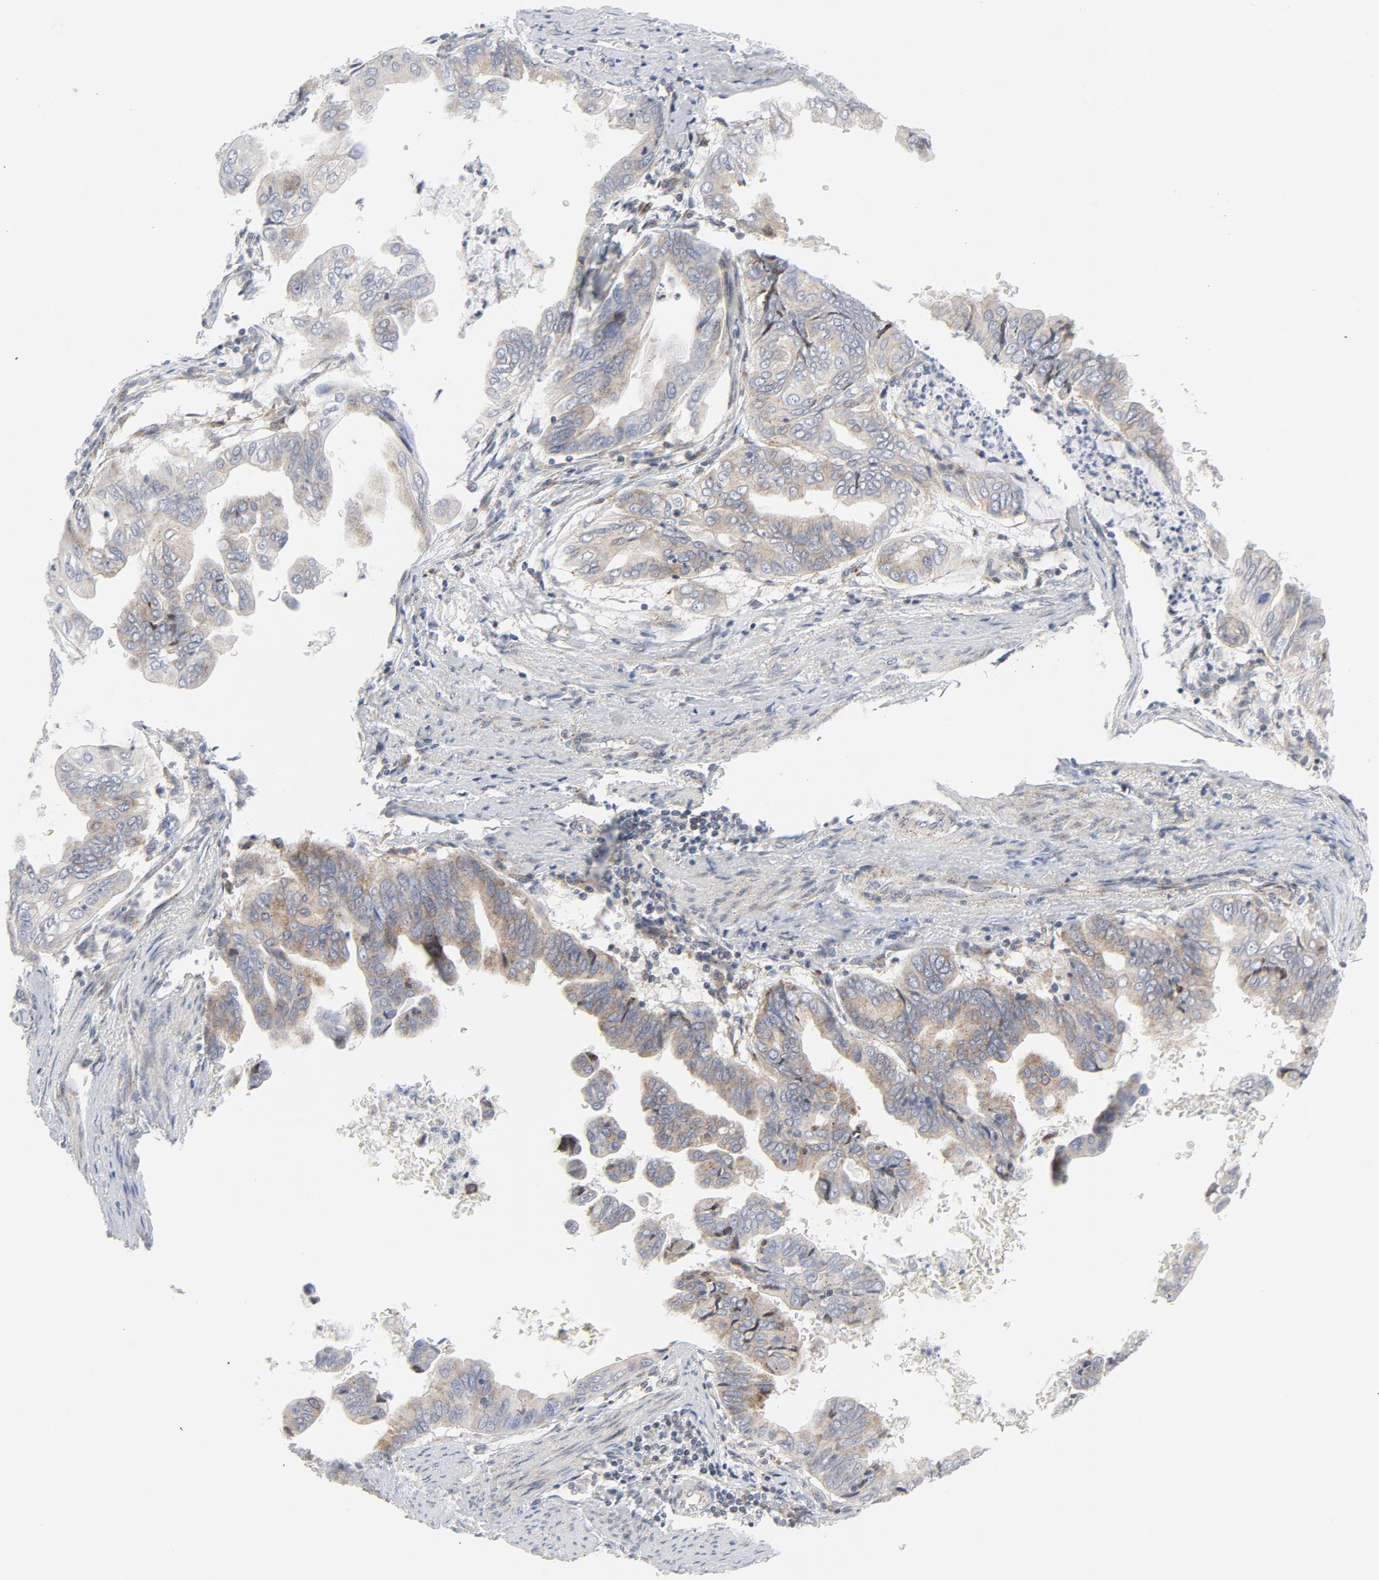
{"staining": {"intensity": "weak", "quantity": ">75%", "location": "cytoplasmic/membranous"}, "tissue": "stomach cancer", "cell_type": "Tumor cells", "image_type": "cancer", "snomed": [{"axis": "morphology", "description": "Adenocarcinoma, NOS"}, {"axis": "topography", "description": "Stomach, upper"}], "caption": "Stomach adenocarcinoma tissue reveals weak cytoplasmic/membranous positivity in about >75% of tumor cells, visualized by immunohistochemistry.", "gene": "LRP6", "patient": {"sex": "male", "age": 80}}